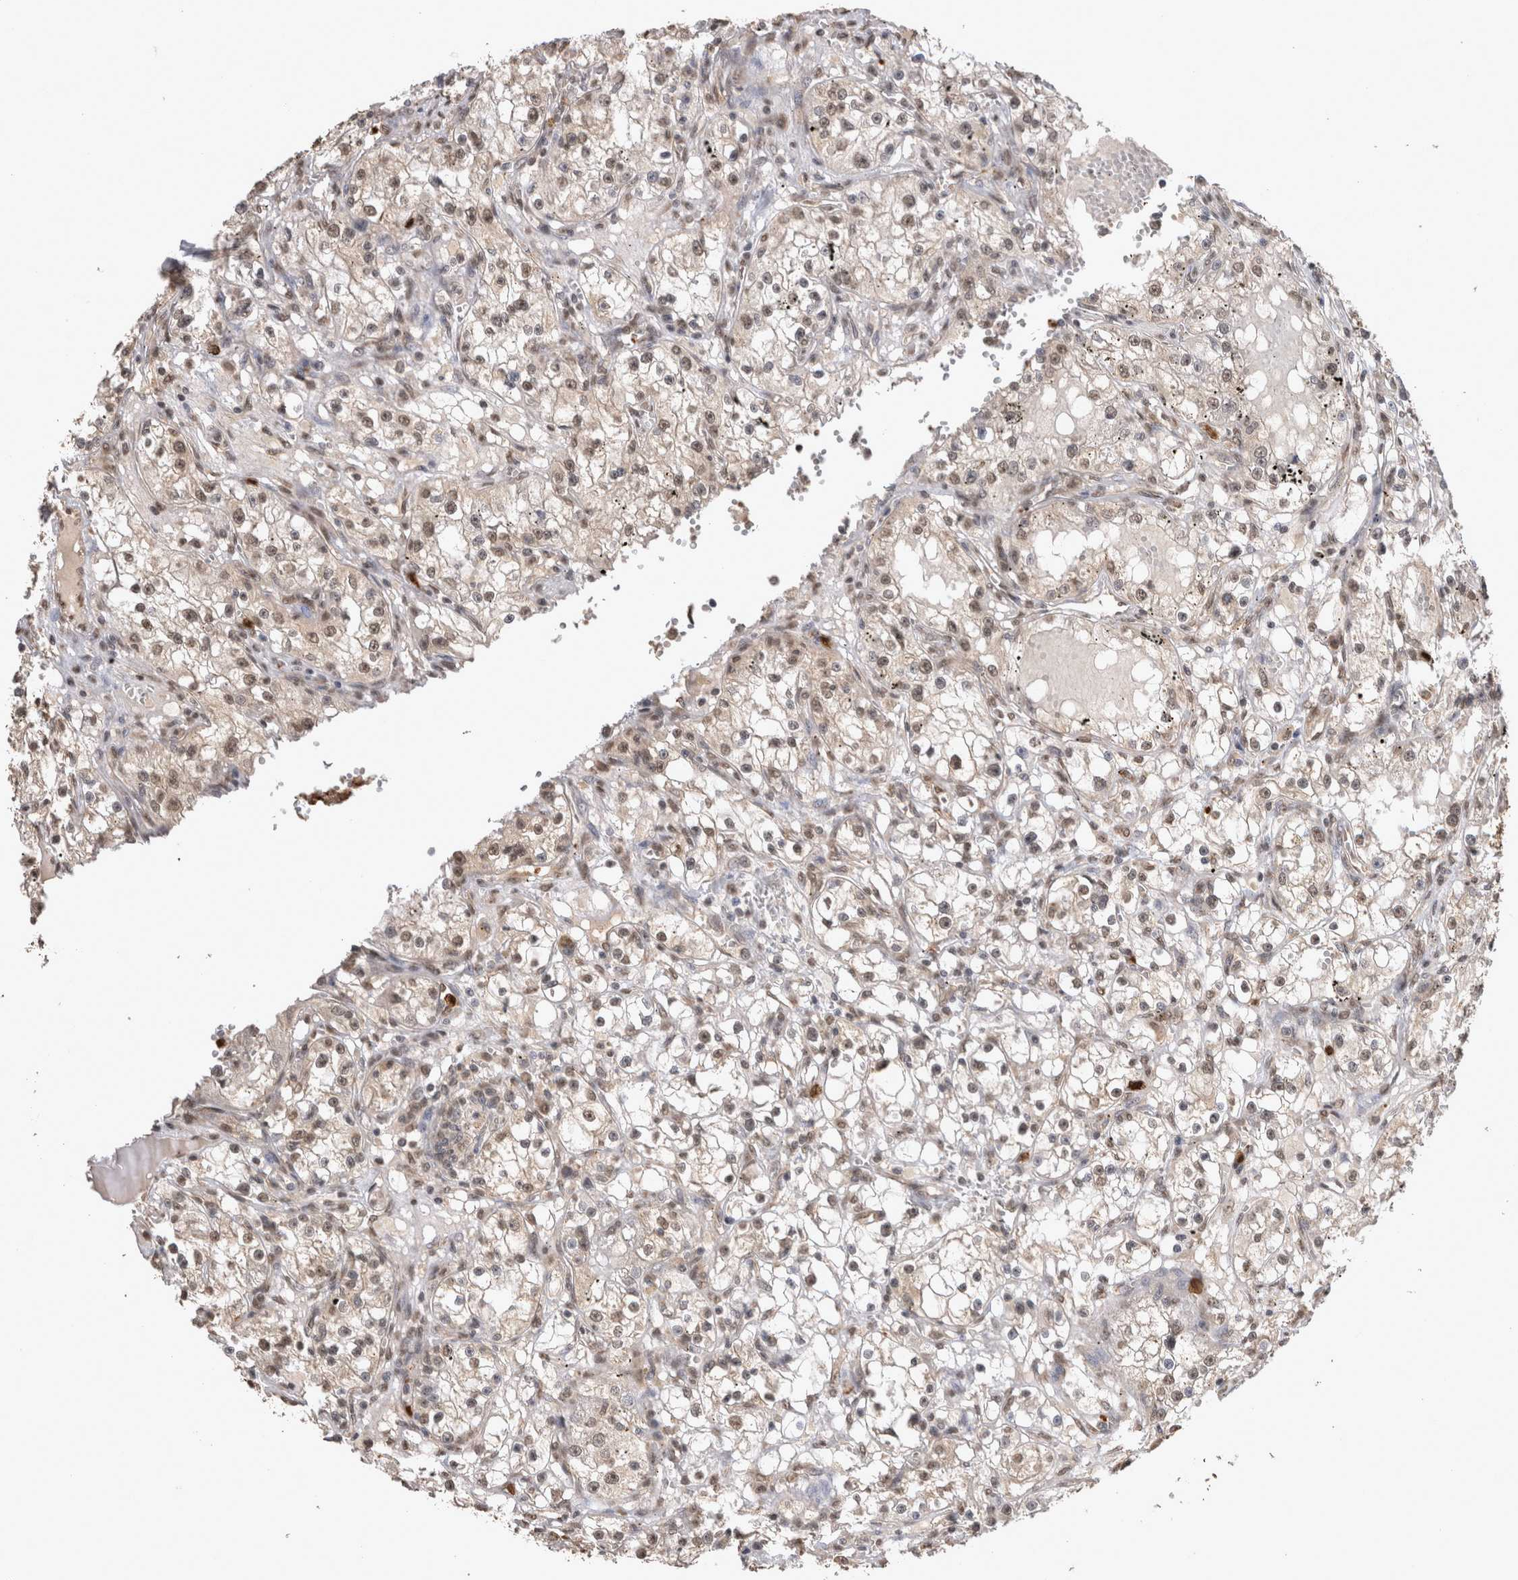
{"staining": {"intensity": "weak", "quantity": ">75%", "location": "nuclear"}, "tissue": "renal cancer", "cell_type": "Tumor cells", "image_type": "cancer", "snomed": [{"axis": "morphology", "description": "Adenocarcinoma, NOS"}, {"axis": "topography", "description": "Kidney"}], "caption": "Protein staining displays weak nuclear positivity in about >75% of tumor cells in renal cancer (adenocarcinoma).", "gene": "PAK4", "patient": {"sex": "male", "age": 56}}